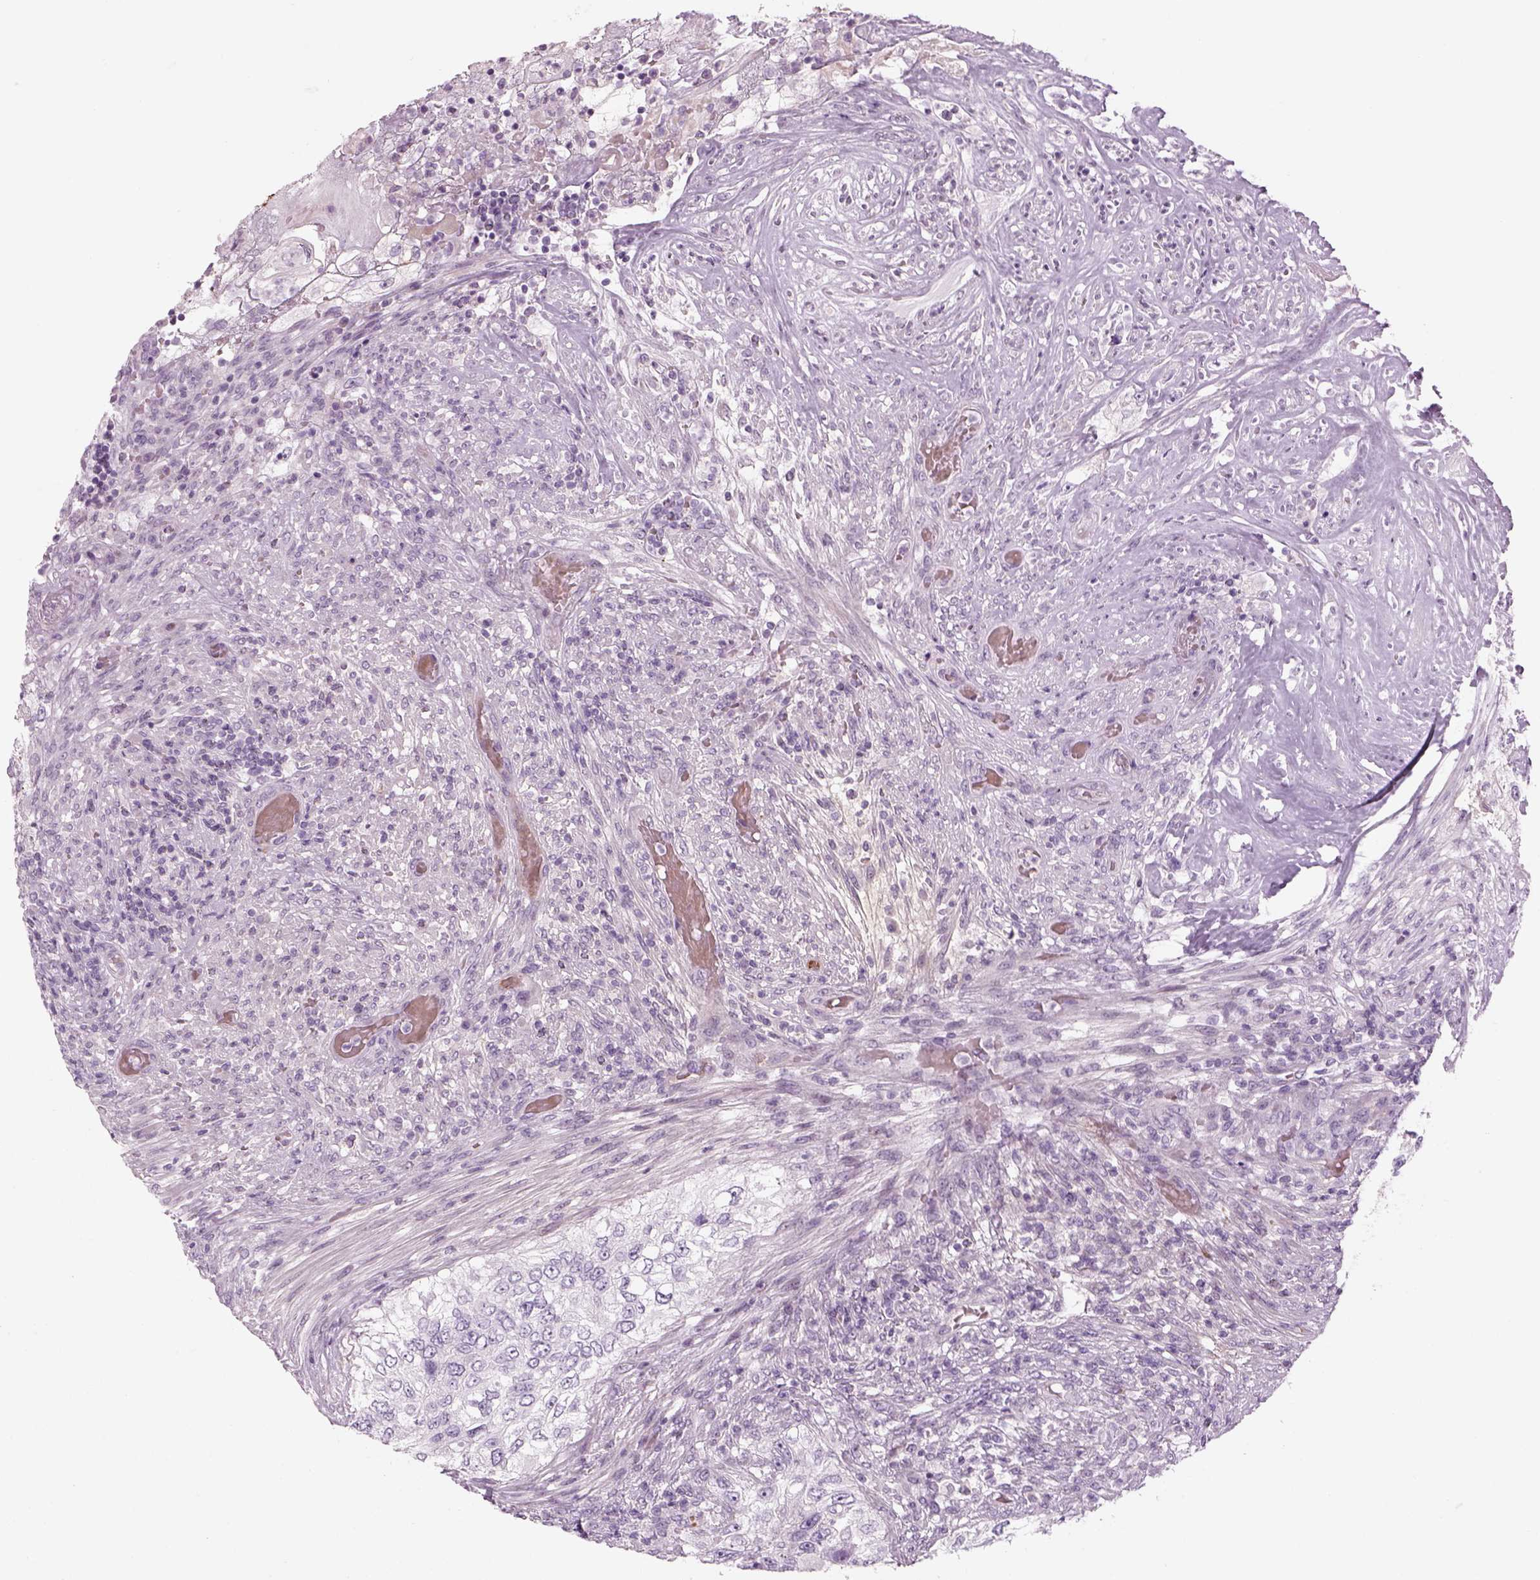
{"staining": {"intensity": "negative", "quantity": "none", "location": "none"}, "tissue": "urothelial cancer", "cell_type": "Tumor cells", "image_type": "cancer", "snomed": [{"axis": "morphology", "description": "Urothelial carcinoma, High grade"}, {"axis": "topography", "description": "Urinary bladder"}], "caption": "There is no significant positivity in tumor cells of urothelial cancer.", "gene": "PABPC1L2B", "patient": {"sex": "female", "age": 60}}